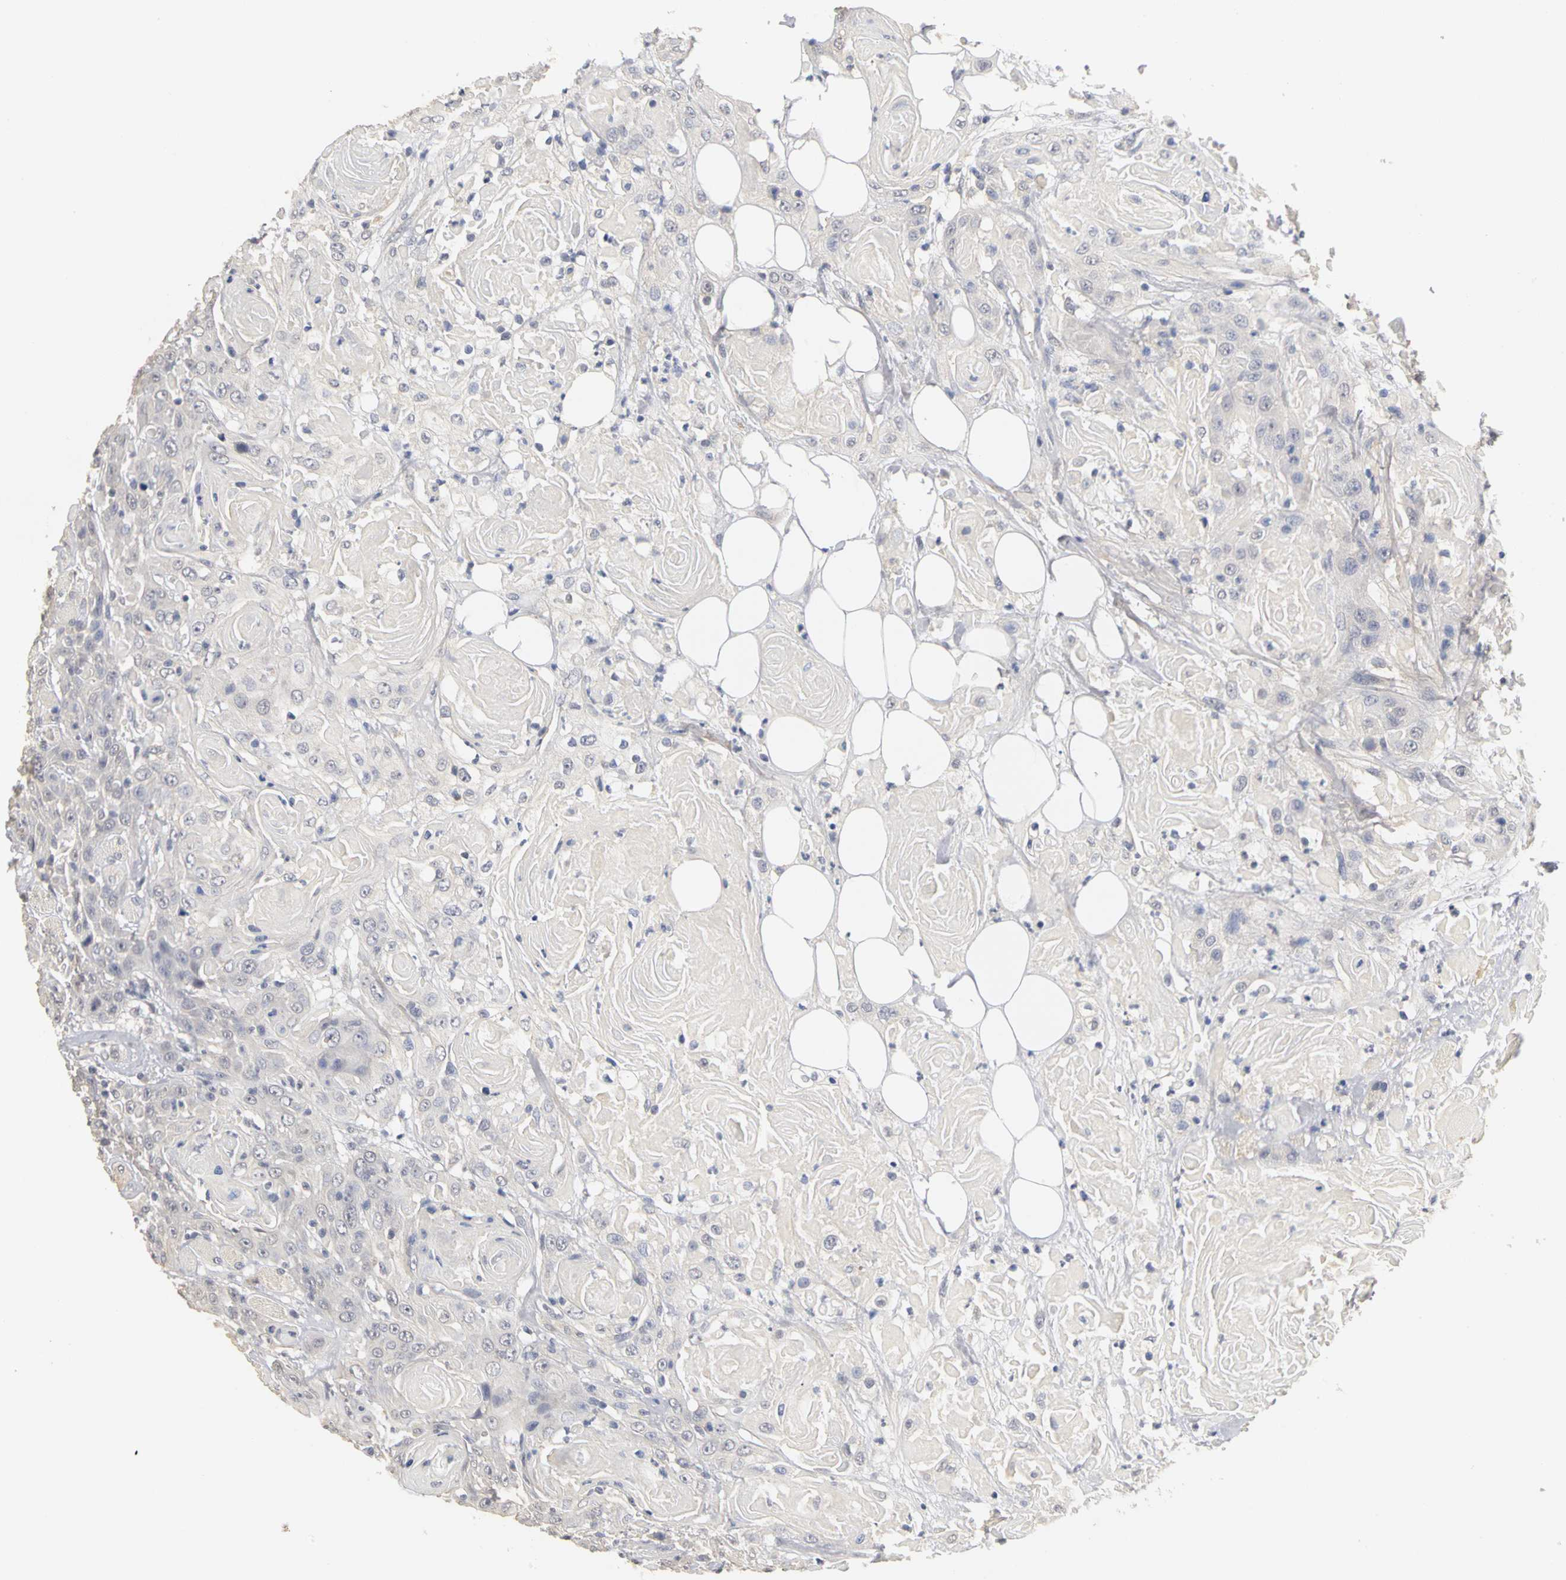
{"staining": {"intensity": "negative", "quantity": "none", "location": "none"}, "tissue": "head and neck cancer", "cell_type": "Tumor cells", "image_type": "cancer", "snomed": [{"axis": "morphology", "description": "Squamous cell carcinoma, NOS"}, {"axis": "topography", "description": "Head-Neck"}], "caption": "DAB immunohistochemical staining of human head and neck squamous cell carcinoma exhibits no significant staining in tumor cells.", "gene": "PGR", "patient": {"sex": "female", "age": 84}}